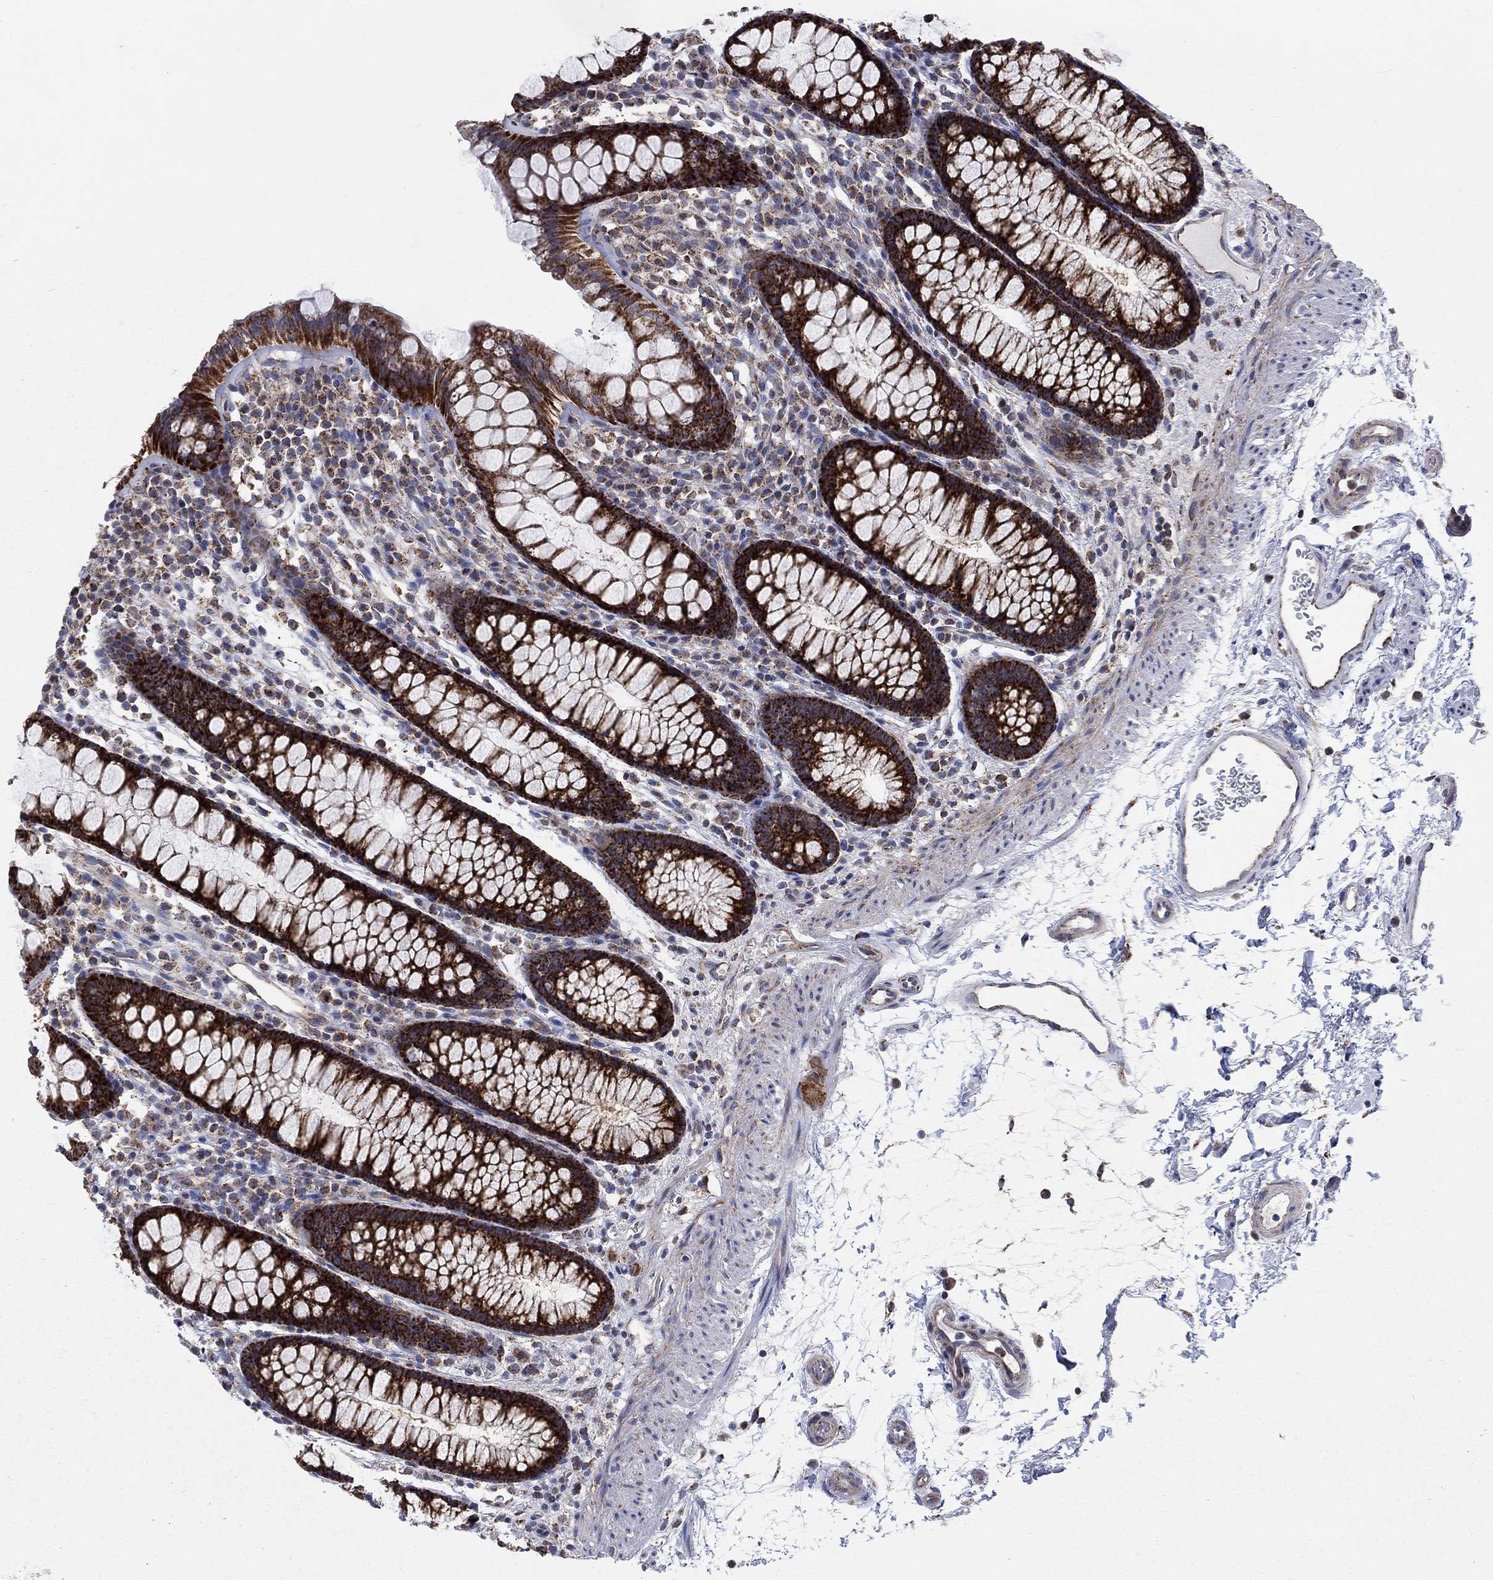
{"staining": {"intensity": "negative", "quantity": "none", "location": "none"}, "tissue": "colon", "cell_type": "Endothelial cells", "image_type": "normal", "snomed": [{"axis": "morphology", "description": "Normal tissue, NOS"}, {"axis": "topography", "description": "Colon"}], "caption": "Unremarkable colon was stained to show a protein in brown. There is no significant positivity in endothelial cells. The staining was performed using DAB to visualize the protein expression in brown, while the nuclei were stained in blue with hematoxylin (Magnification: 20x).", "gene": "NME7", "patient": {"sex": "male", "age": 76}}